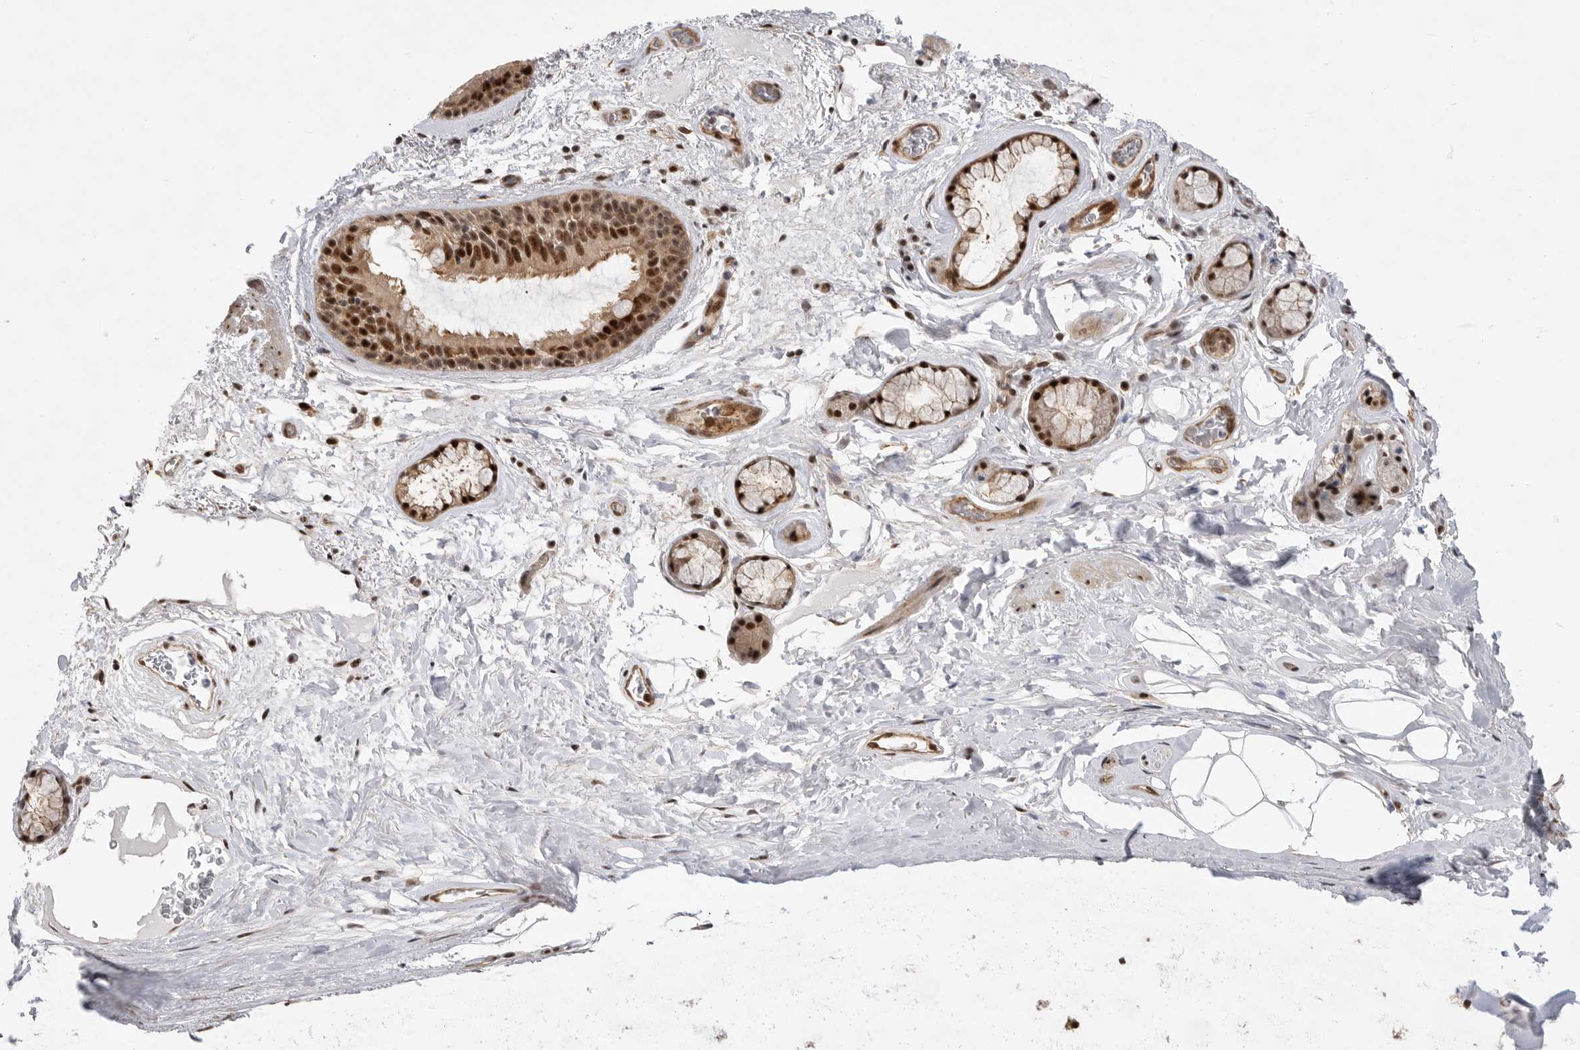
{"staining": {"intensity": "strong", "quantity": ">75%", "location": "cytoplasmic/membranous,nuclear"}, "tissue": "bronchus", "cell_type": "Respiratory epithelial cells", "image_type": "normal", "snomed": [{"axis": "morphology", "description": "Normal tissue, NOS"}, {"axis": "topography", "description": "Cartilage tissue"}], "caption": "A high-resolution photomicrograph shows immunohistochemistry (IHC) staining of unremarkable bronchus, which displays strong cytoplasmic/membranous,nuclear expression in about >75% of respiratory epithelial cells. (DAB IHC with brightfield microscopy, high magnification).", "gene": "GPATCH2", "patient": {"sex": "female", "age": 63}}